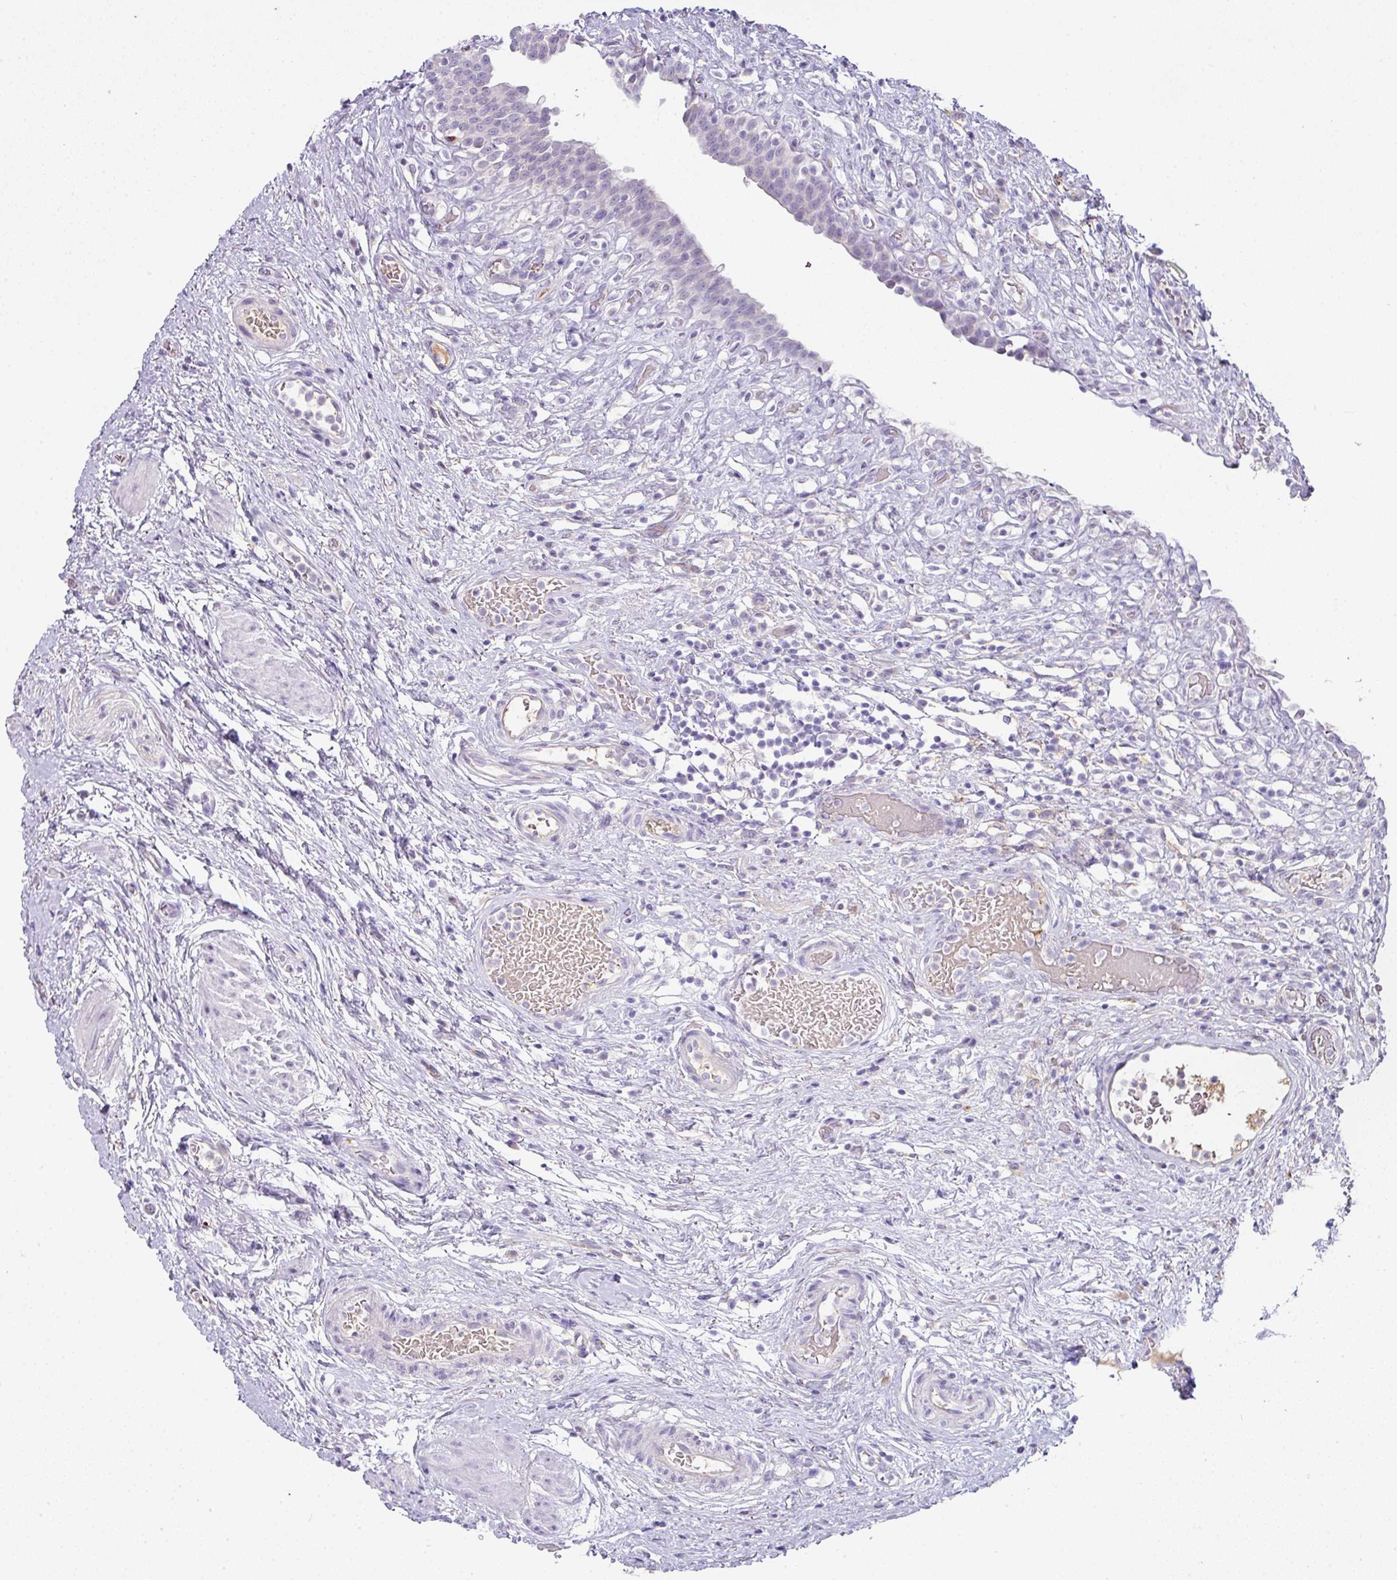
{"staining": {"intensity": "negative", "quantity": "none", "location": "none"}, "tissue": "urinary bladder", "cell_type": "Urothelial cells", "image_type": "normal", "snomed": [{"axis": "morphology", "description": "Normal tissue, NOS"}, {"axis": "topography", "description": "Urinary bladder"}], "caption": "Urothelial cells show no significant protein staining in benign urinary bladder. (Stains: DAB immunohistochemistry with hematoxylin counter stain, Microscopy: brightfield microscopy at high magnification).", "gene": "OR52N1", "patient": {"sex": "male", "age": 71}}